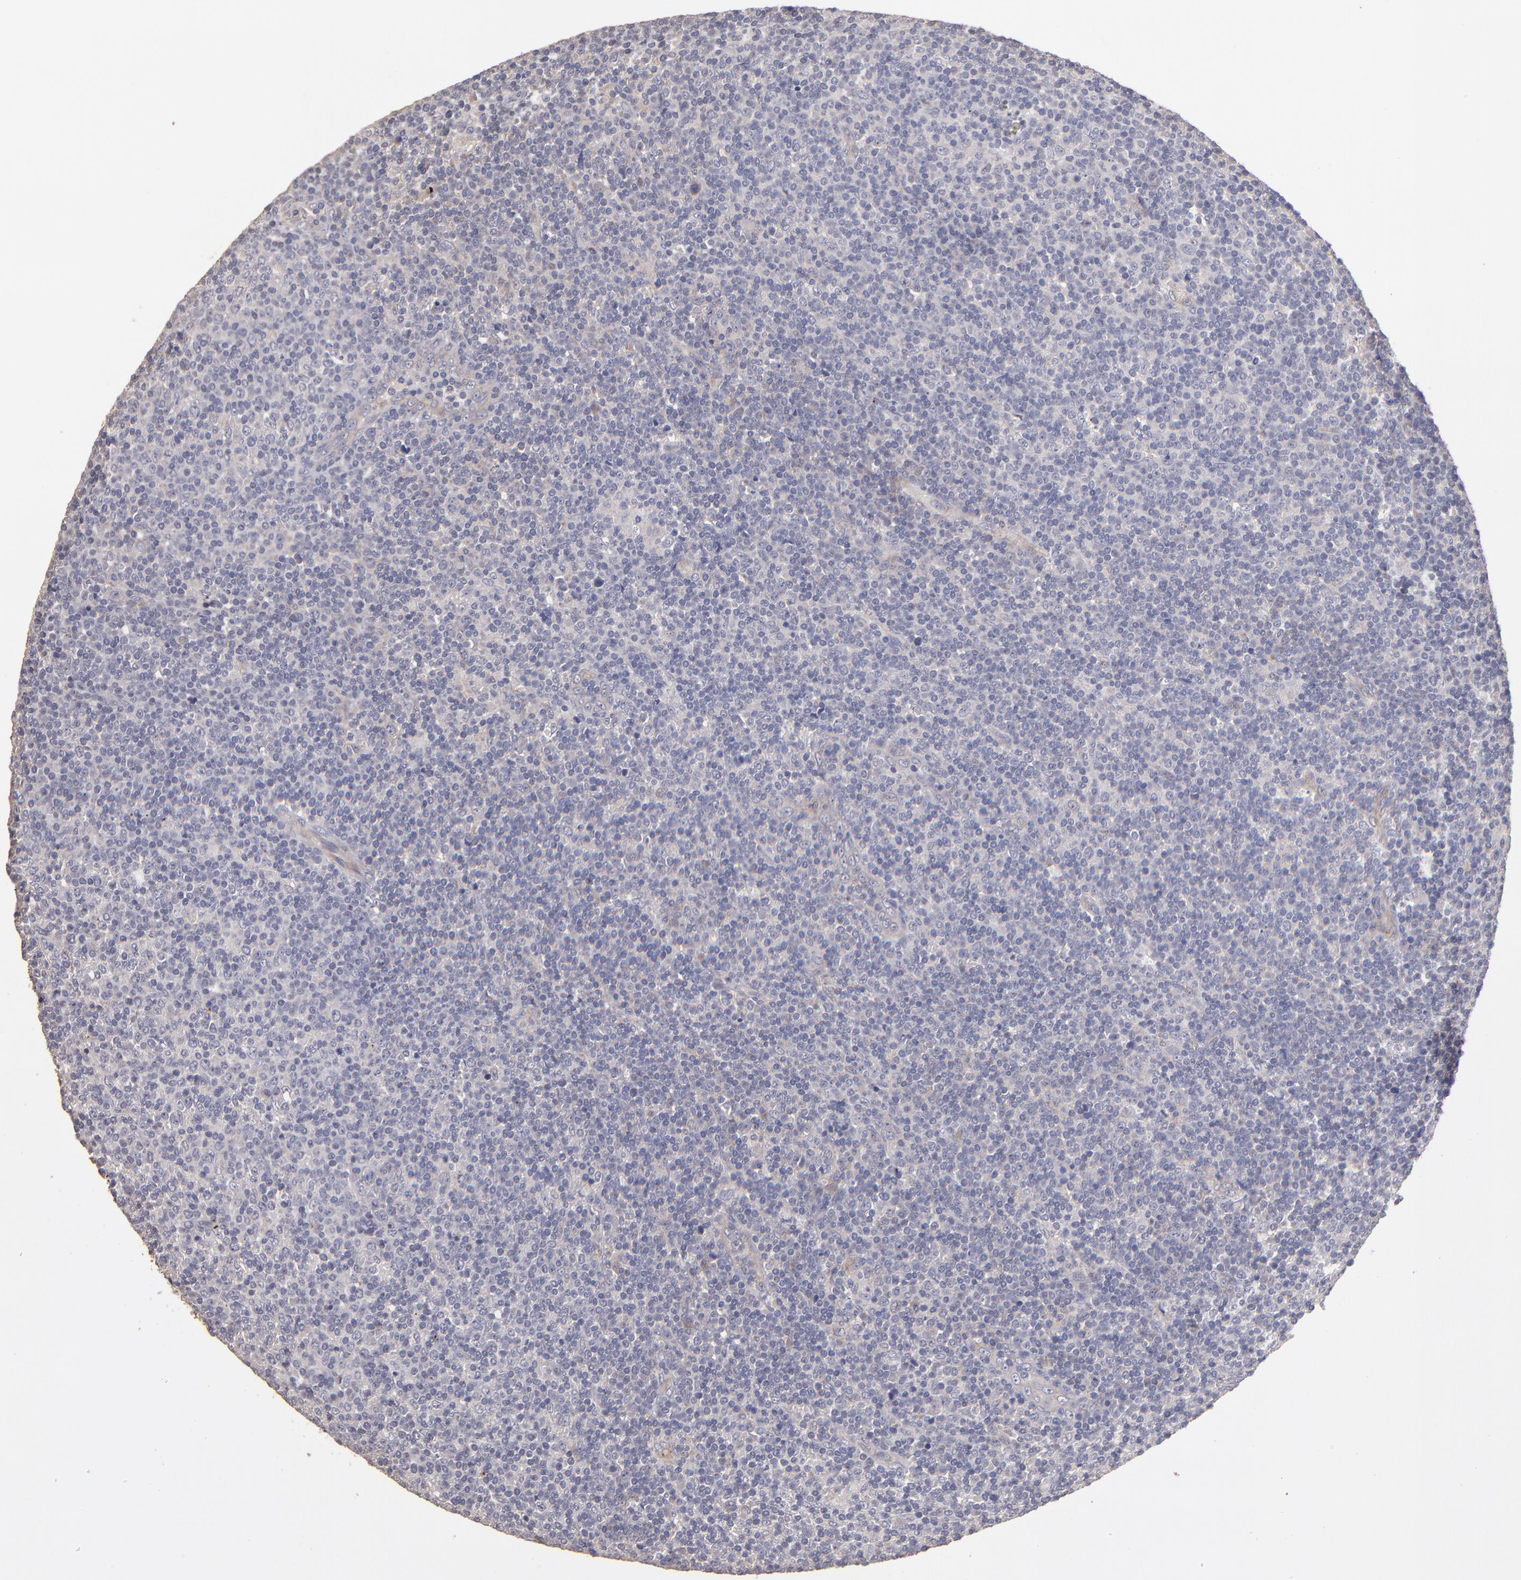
{"staining": {"intensity": "weak", "quantity": "<25%", "location": "cytoplasmic/membranous"}, "tissue": "lymphoma", "cell_type": "Tumor cells", "image_type": "cancer", "snomed": [{"axis": "morphology", "description": "Malignant lymphoma, non-Hodgkin's type, Low grade"}, {"axis": "topography", "description": "Lymph node"}], "caption": "The histopathology image exhibits no significant staining in tumor cells of low-grade malignant lymphoma, non-Hodgkin's type.", "gene": "MAGEE1", "patient": {"sex": "male", "age": 70}}